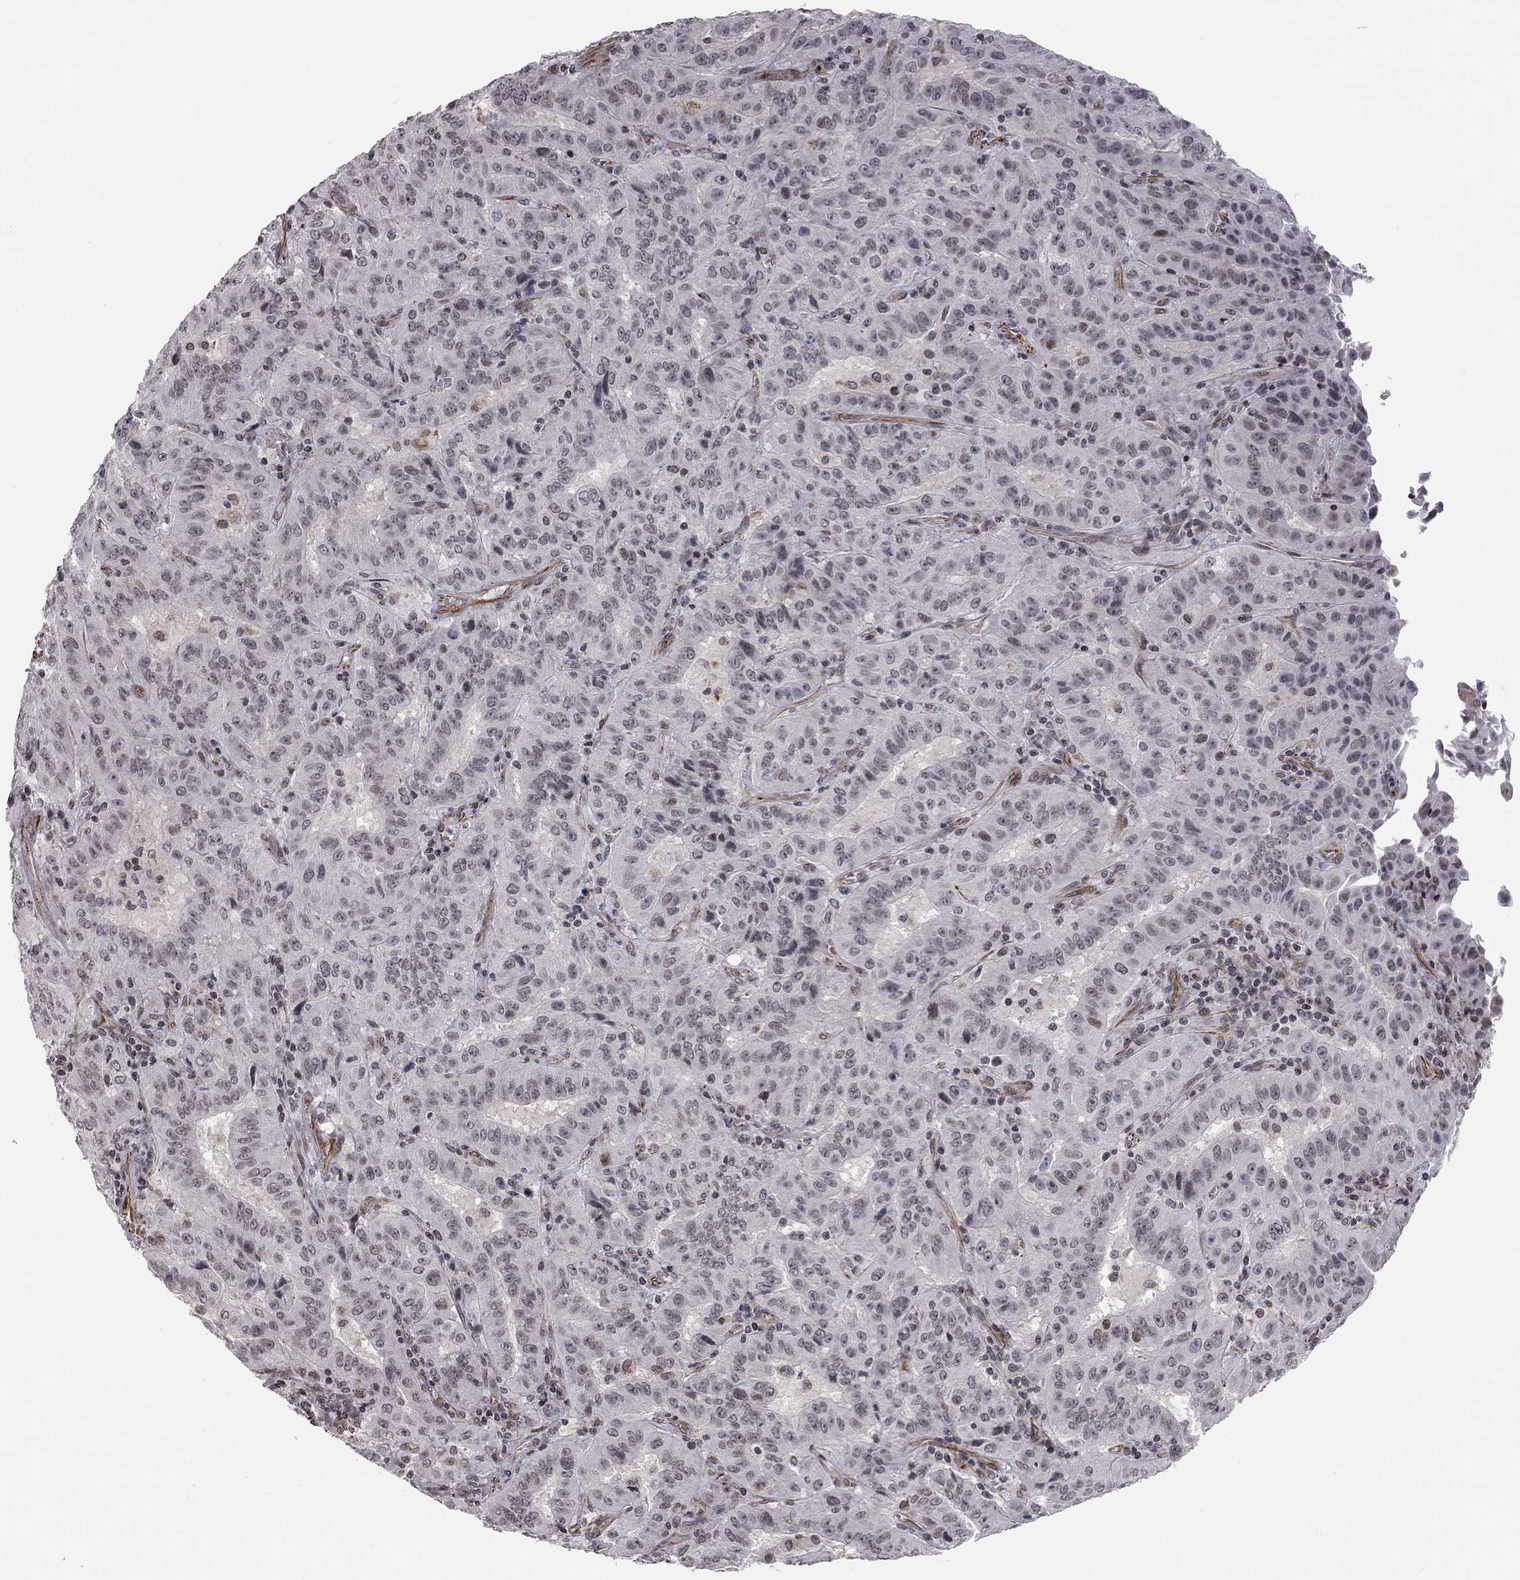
{"staining": {"intensity": "negative", "quantity": "none", "location": "none"}, "tissue": "pancreatic cancer", "cell_type": "Tumor cells", "image_type": "cancer", "snomed": [{"axis": "morphology", "description": "Adenocarcinoma, NOS"}, {"axis": "topography", "description": "Pancreas"}], "caption": "Histopathology image shows no significant protein staining in tumor cells of pancreatic cancer (adenocarcinoma).", "gene": "MTNR1B", "patient": {"sex": "male", "age": 63}}